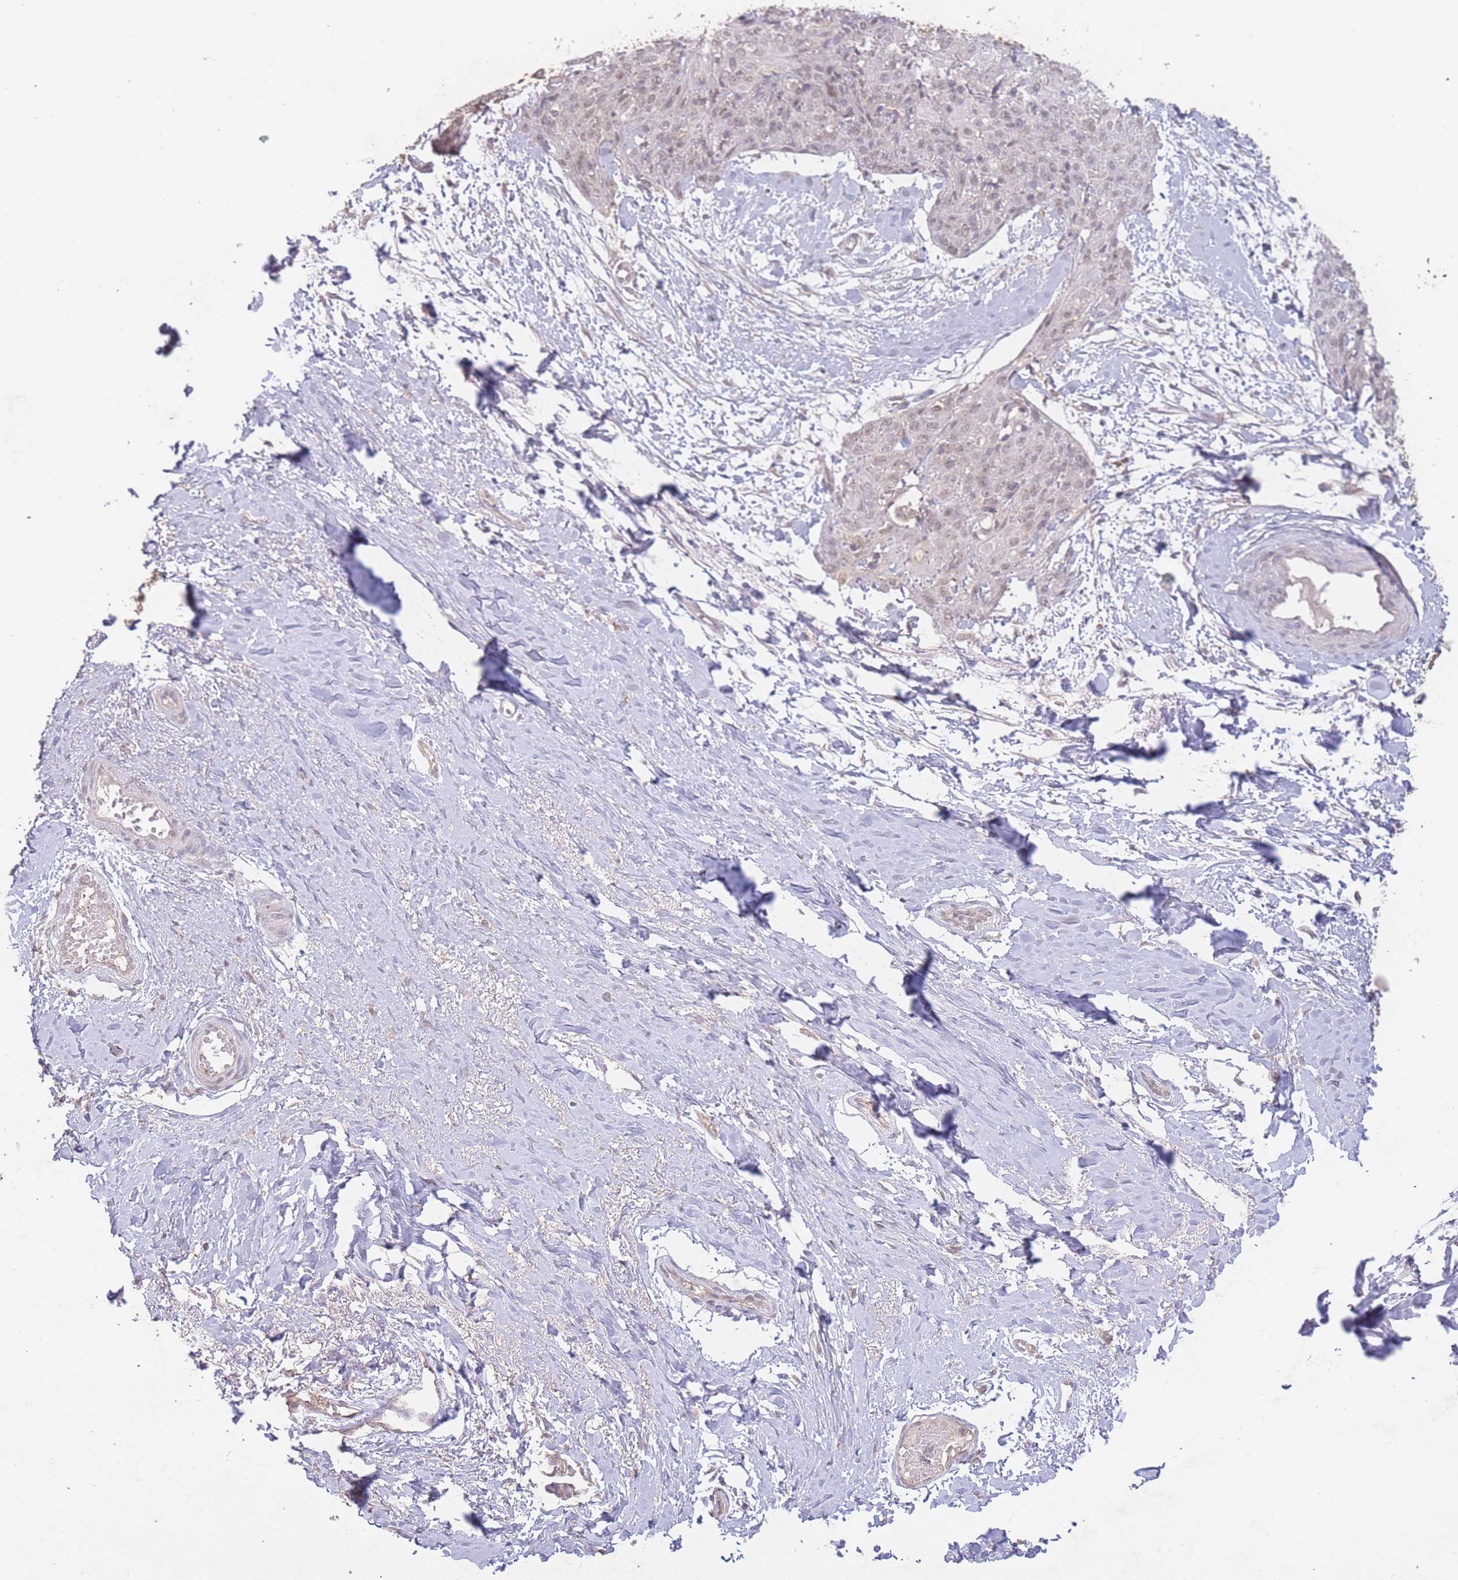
{"staining": {"intensity": "weak", "quantity": "<25%", "location": "nuclear"}, "tissue": "skin cancer", "cell_type": "Tumor cells", "image_type": "cancer", "snomed": [{"axis": "morphology", "description": "Squamous cell carcinoma, NOS"}, {"axis": "topography", "description": "Skin"}, {"axis": "topography", "description": "Vulva"}], "caption": "IHC photomicrograph of neoplastic tissue: squamous cell carcinoma (skin) stained with DAB (3,3'-diaminobenzidine) demonstrates no significant protein expression in tumor cells.", "gene": "RNF144B", "patient": {"sex": "female", "age": 85}}